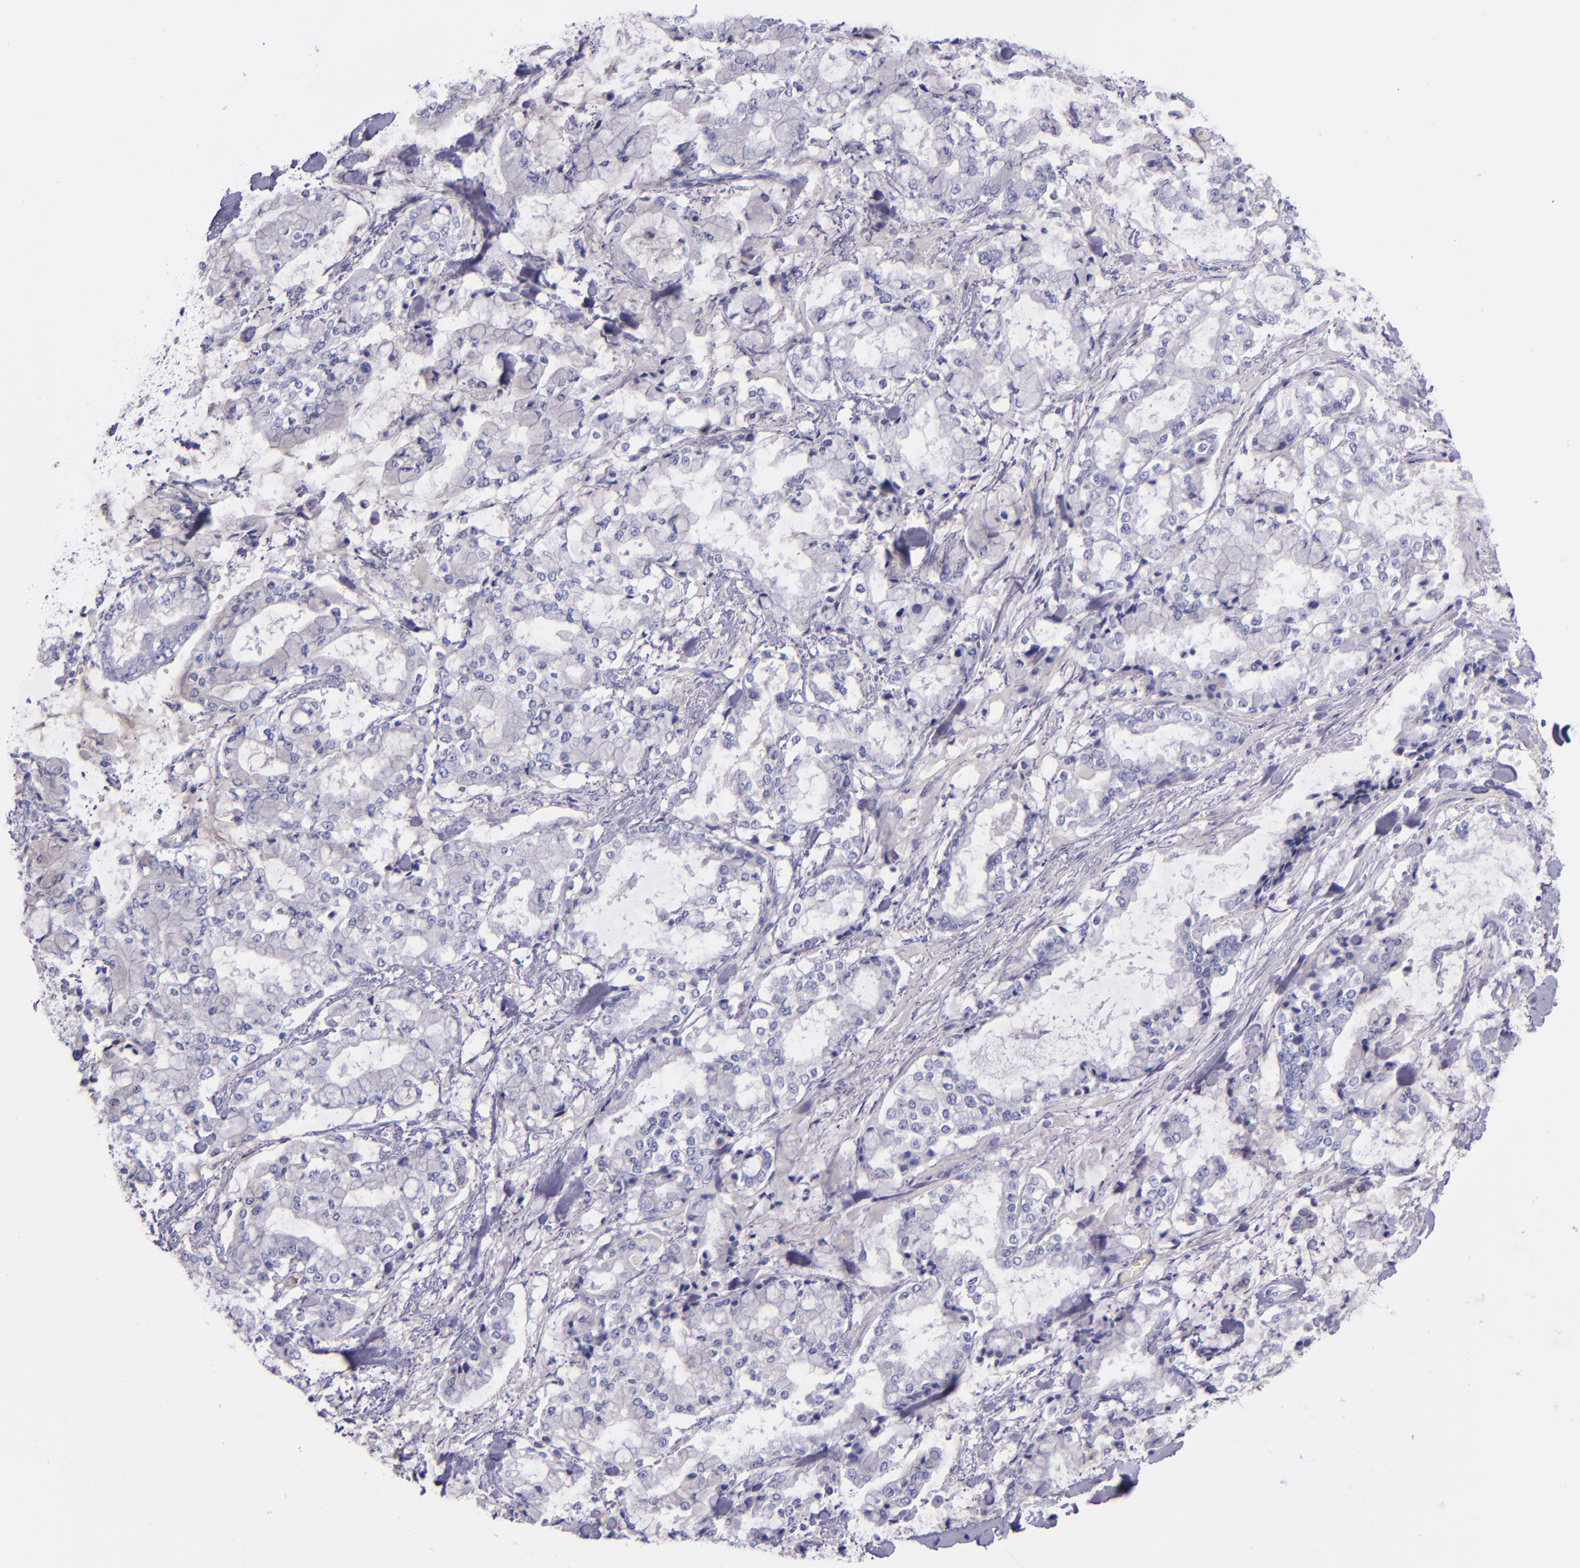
{"staining": {"intensity": "negative", "quantity": "none", "location": "none"}, "tissue": "stomach cancer", "cell_type": "Tumor cells", "image_type": "cancer", "snomed": [{"axis": "morphology", "description": "Normal tissue, NOS"}, {"axis": "morphology", "description": "Adenocarcinoma, NOS"}, {"axis": "topography", "description": "Stomach, upper"}, {"axis": "topography", "description": "Stomach"}], "caption": "IHC of stomach cancer demonstrates no positivity in tumor cells.", "gene": "KNG1", "patient": {"sex": "male", "age": 76}}